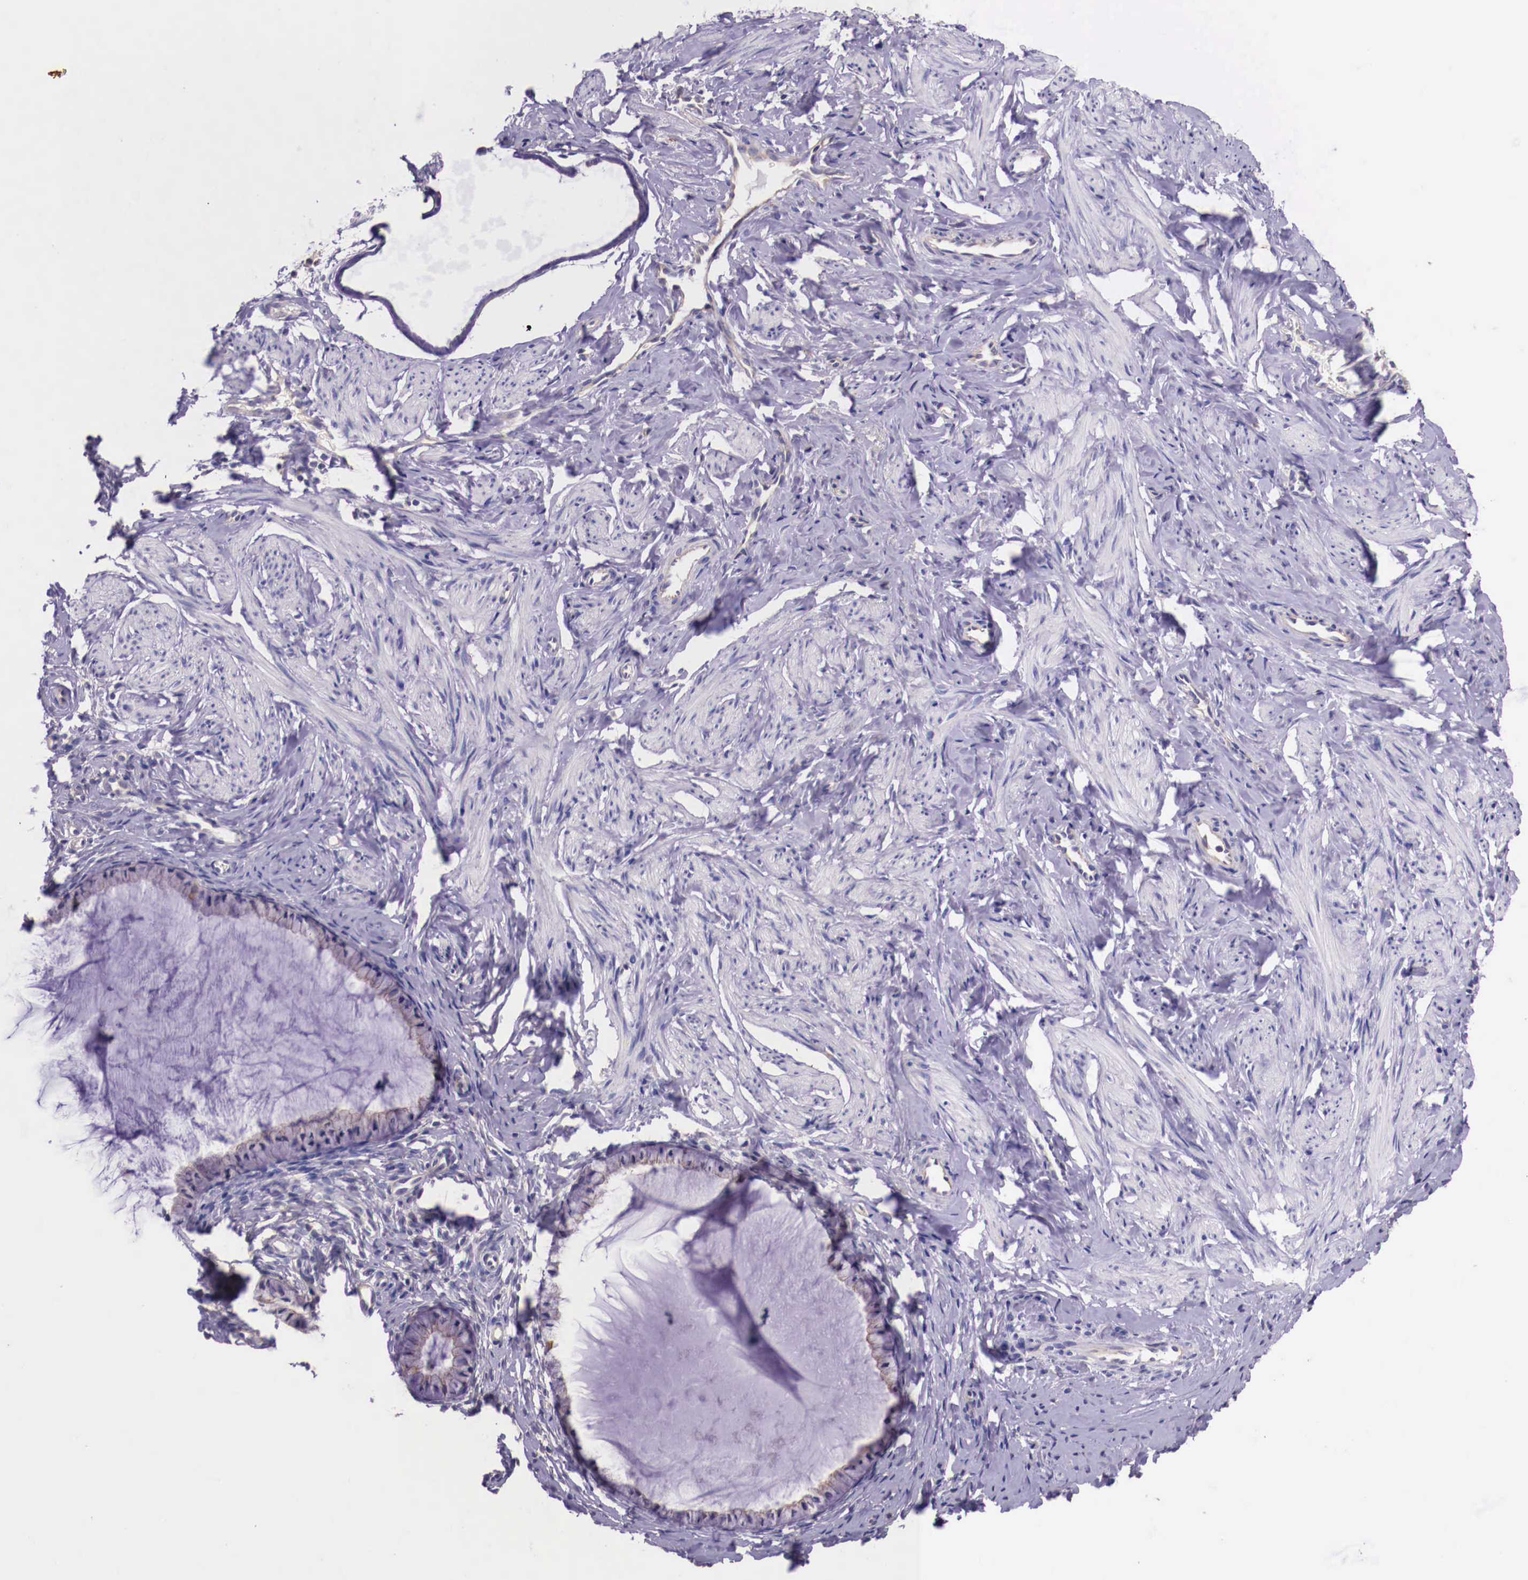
{"staining": {"intensity": "weak", "quantity": "25%-75%", "location": "cytoplasmic/membranous"}, "tissue": "cervix", "cell_type": "Glandular cells", "image_type": "normal", "snomed": [{"axis": "morphology", "description": "Normal tissue, NOS"}, {"axis": "topography", "description": "Cervix"}], "caption": "The image demonstrates immunohistochemical staining of benign cervix. There is weak cytoplasmic/membranous expression is identified in about 25%-75% of glandular cells.", "gene": "GRIPAP1", "patient": {"sex": "female", "age": 70}}